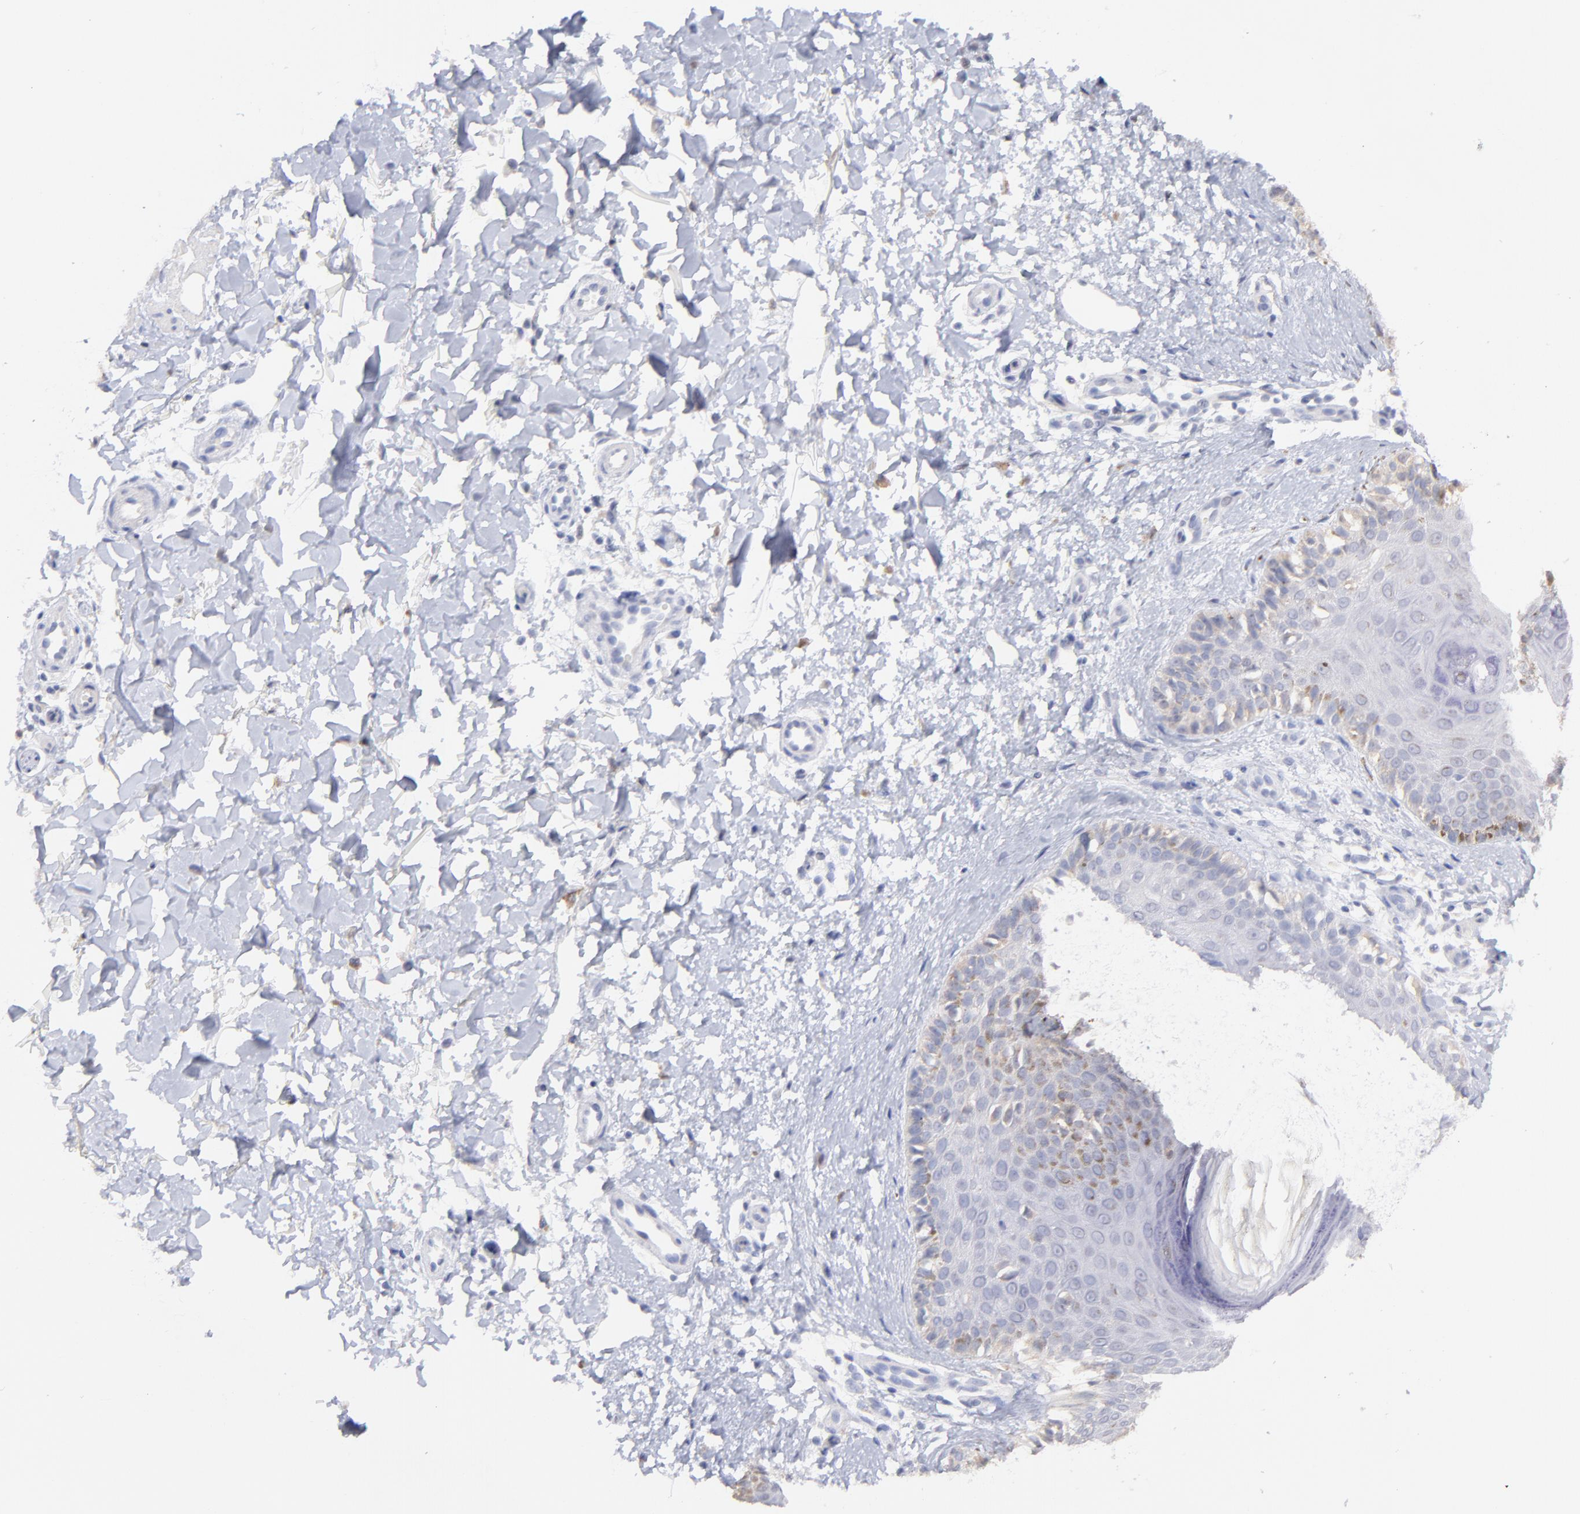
{"staining": {"intensity": "negative", "quantity": "none", "location": "none"}, "tissue": "melanoma", "cell_type": "Tumor cells", "image_type": "cancer", "snomed": [{"axis": "morphology", "description": "Normal tissue, NOS"}, {"axis": "morphology", "description": "Malignant melanoma, NOS"}, {"axis": "topography", "description": "Skin"}], "caption": "Human melanoma stained for a protein using IHC exhibits no staining in tumor cells.", "gene": "CFAP57", "patient": {"sex": "male", "age": 83}}